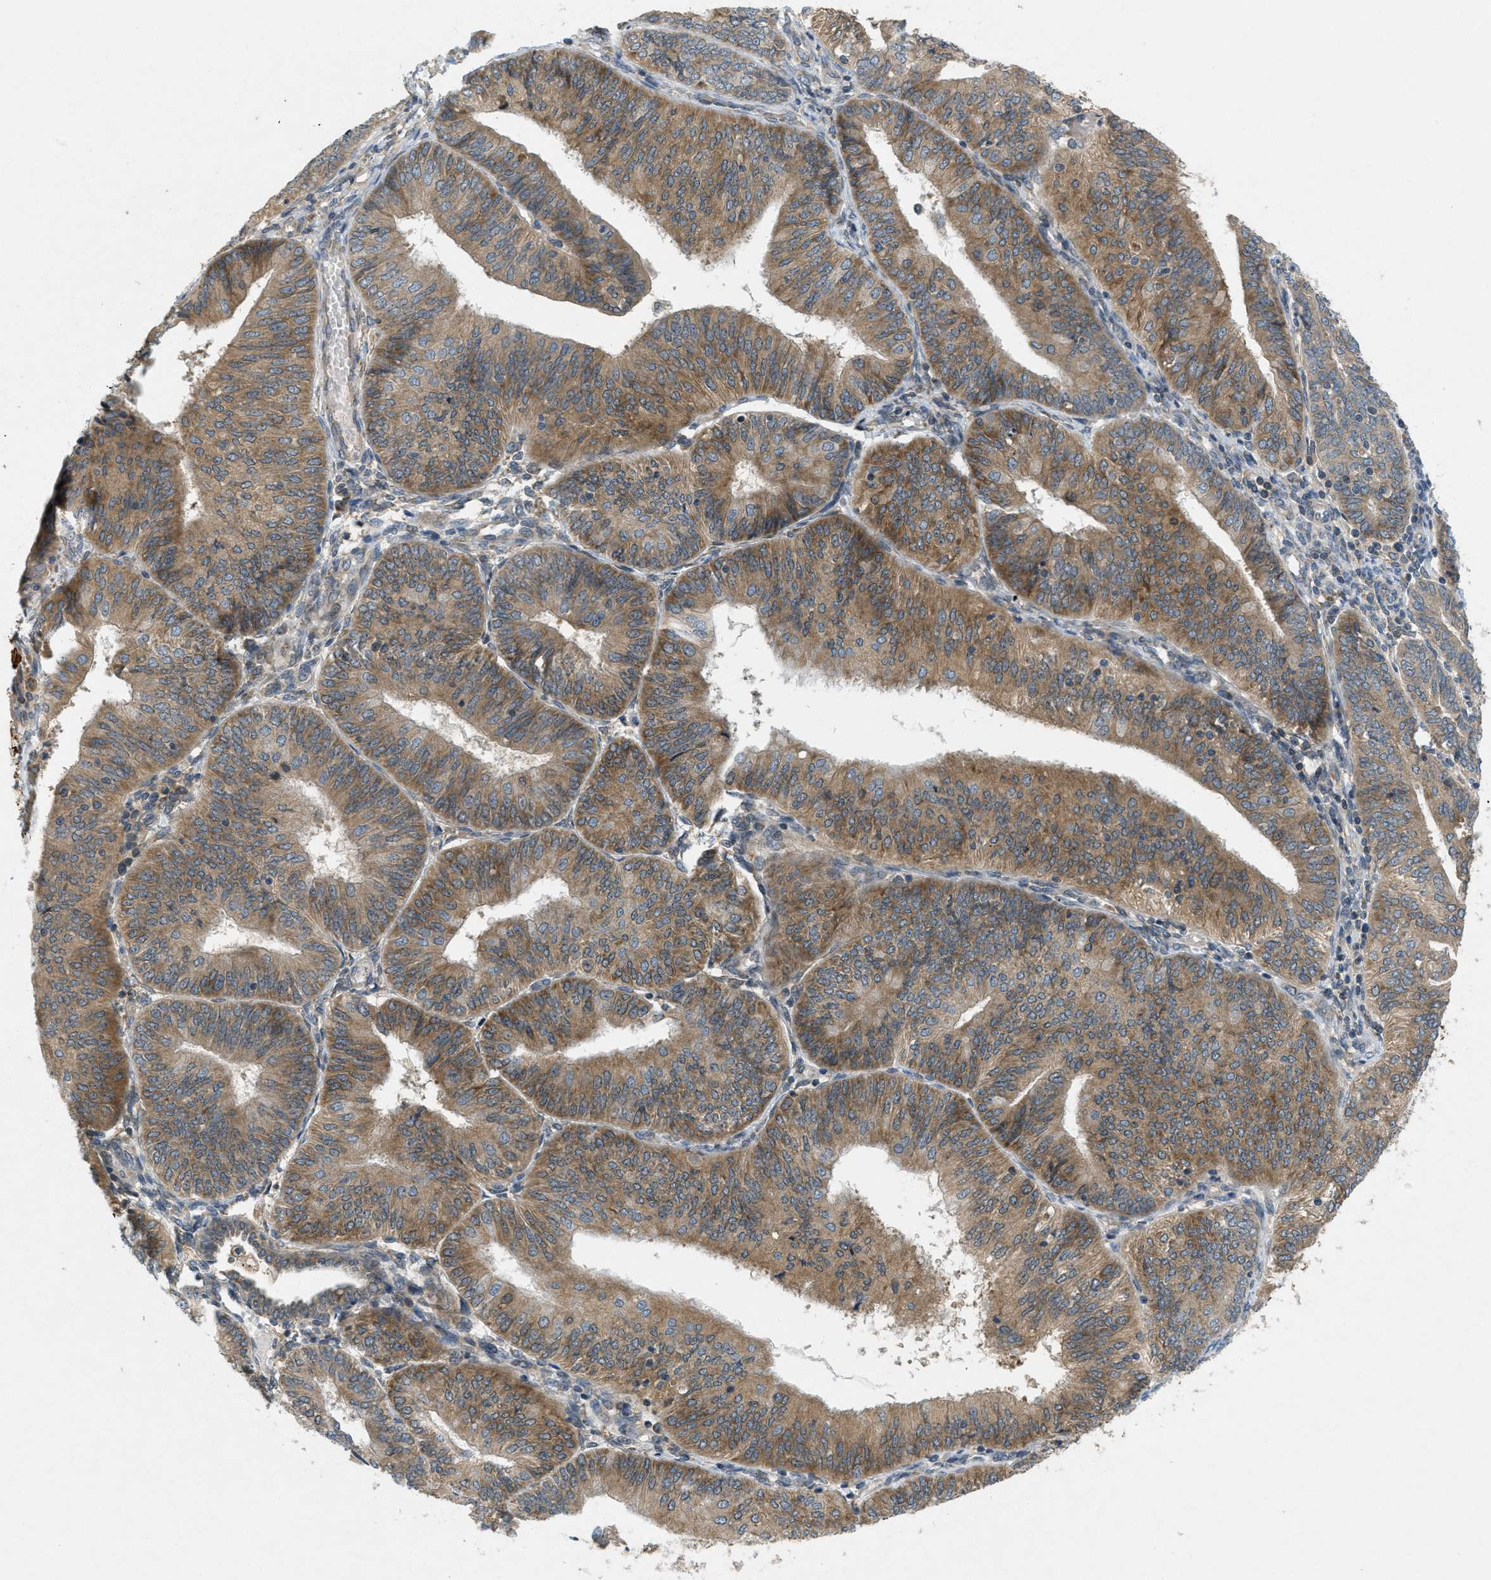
{"staining": {"intensity": "moderate", "quantity": ">75%", "location": "cytoplasmic/membranous"}, "tissue": "endometrial cancer", "cell_type": "Tumor cells", "image_type": "cancer", "snomed": [{"axis": "morphology", "description": "Adenocarcinoma, NOS"}, {"axis": "topography", "description": "Endometrium"}], "caption": "Endometrial cancer stained with a protein marker displays moderate staining in tumor cells.", "gene": "SIGMAR1", "patient": {"sex": "female", "age": 58}}